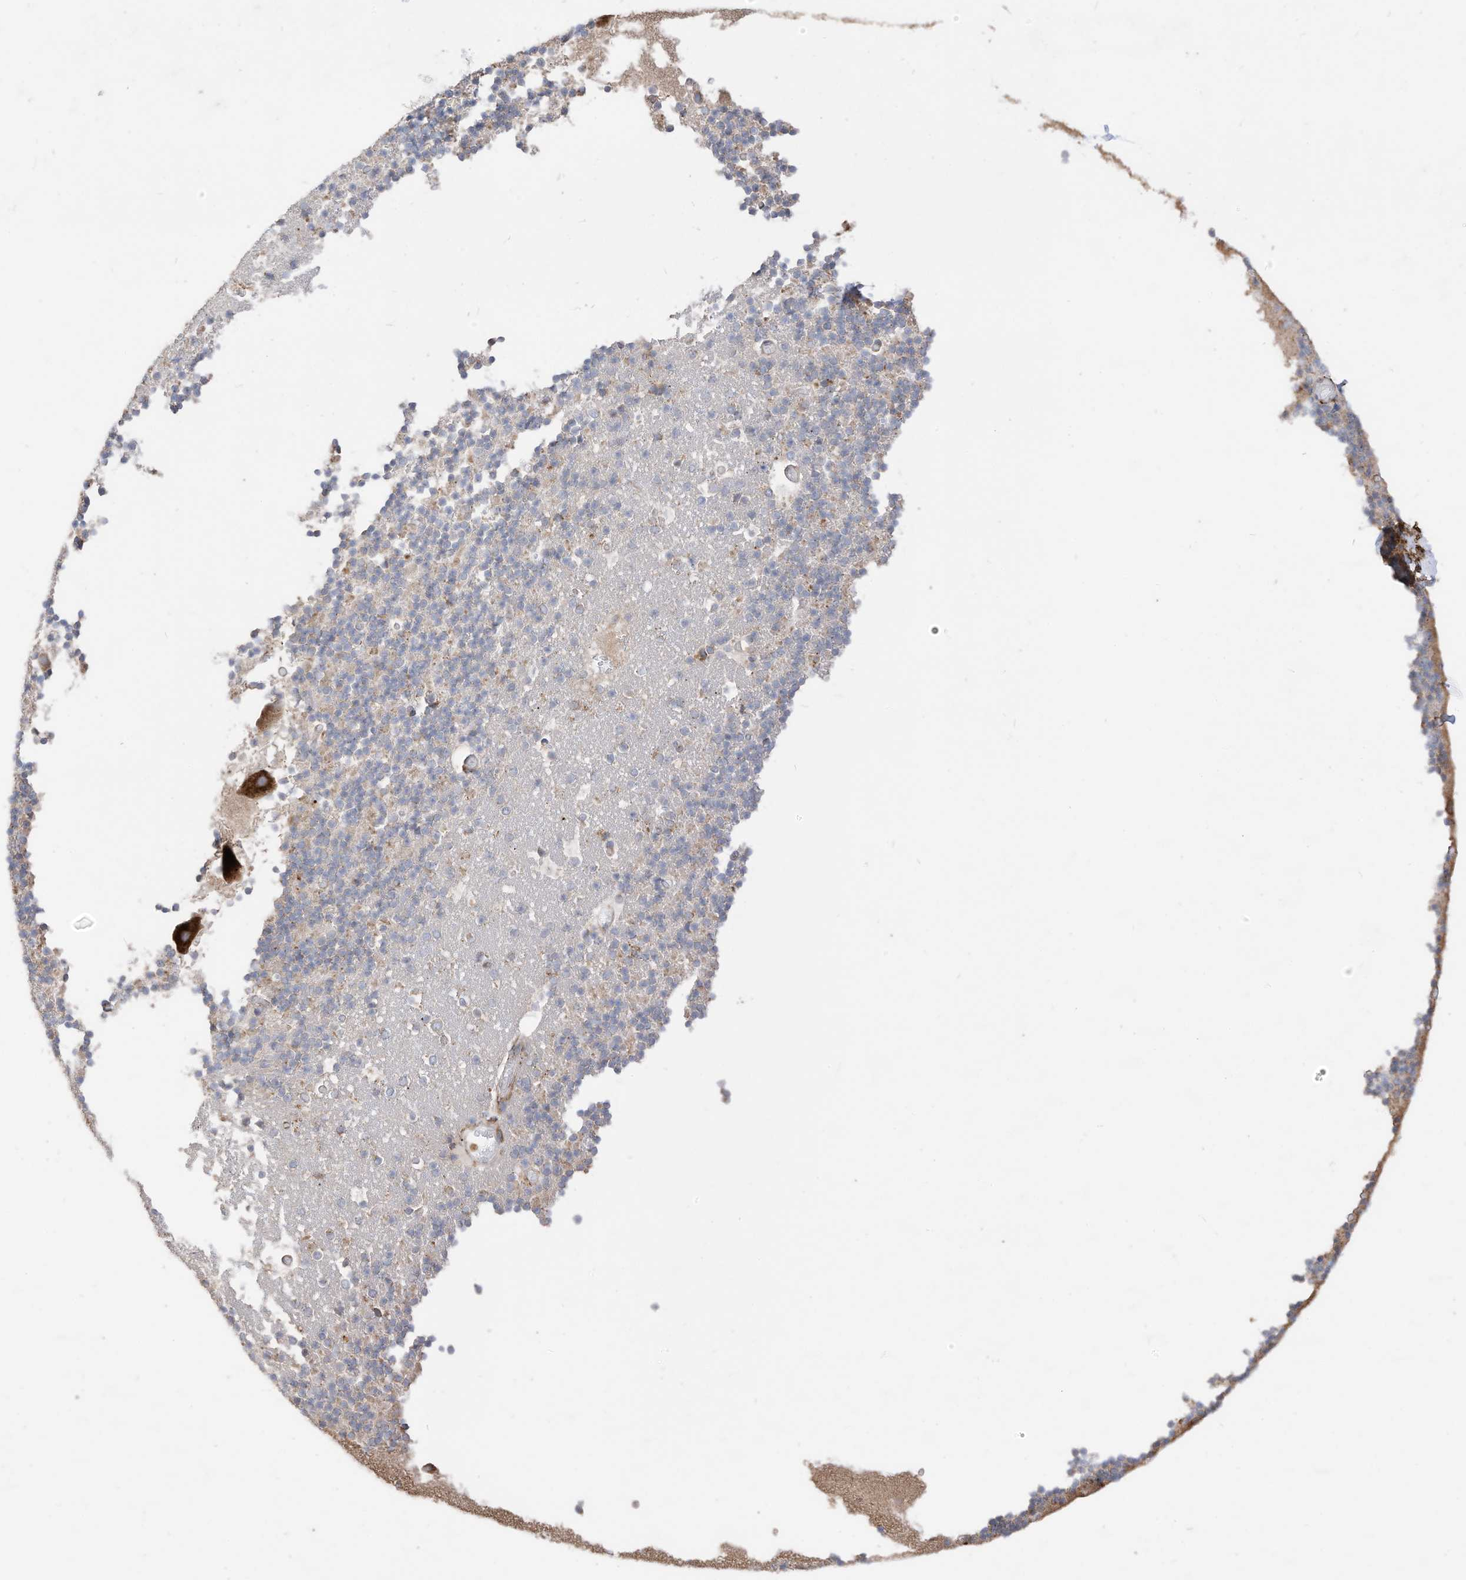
{"staining": {"intensity": "negative", "quantity": "none", "location": "none"}, "tissue": "cerebellum", "cell_type": "Cells in granular layer", "image_type": "normal", "snomed": [{"axis": "morphology", "description": "Normal tissue, NOS"}, {"axis": "topography", "description": "Cerebellum"}], "caption": "Immunohistochemistry of benign cerebellum exhibits no expression in cells in granular layer.", "gene": "TRNAU1AP", "patient": {"sex": "male", "age": 57}}